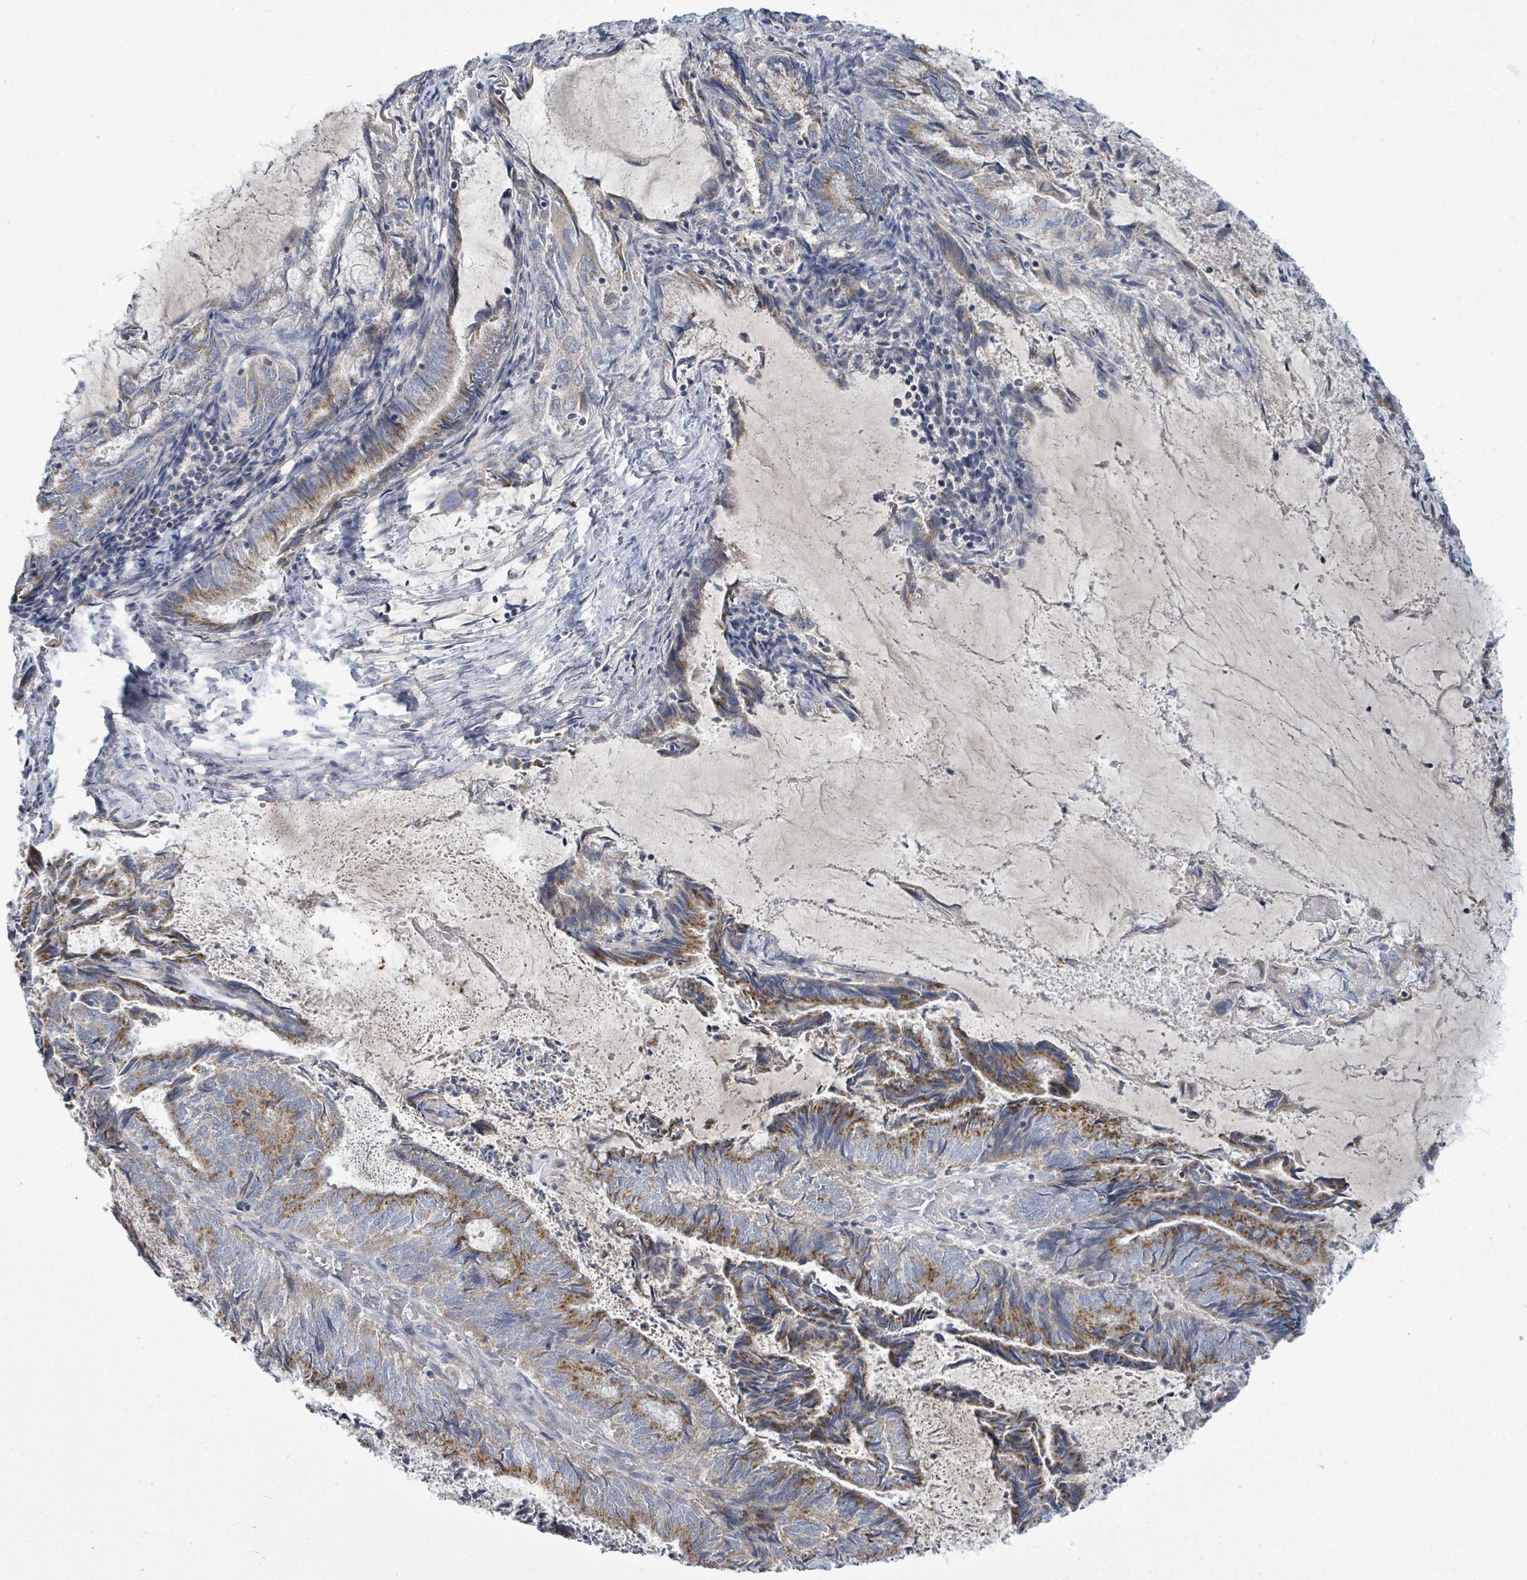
{"staining": {"intensity": "moderate", "quantity": "25%-75%", "location": "cytoplasmic/membranous"}, "tissue": "endometrial cancer", "cell_type": "Tumor cells", "image_type": "cancer", "snomed": [{"axis": "morphology", "description": "Adenocarcinoma, NOS"}, {"axis": "topography", "description": "Endometrium"}], "caption": "There is medium levels of moderate cytoplasmic/membranous staining in tumor cells of endometrial cancer (adenocarcinoma), as demonstrated by immunohistochemical staining (brown color).", "gene": "ZFPM1", "patient": {"sex": "female", "age": 80}}